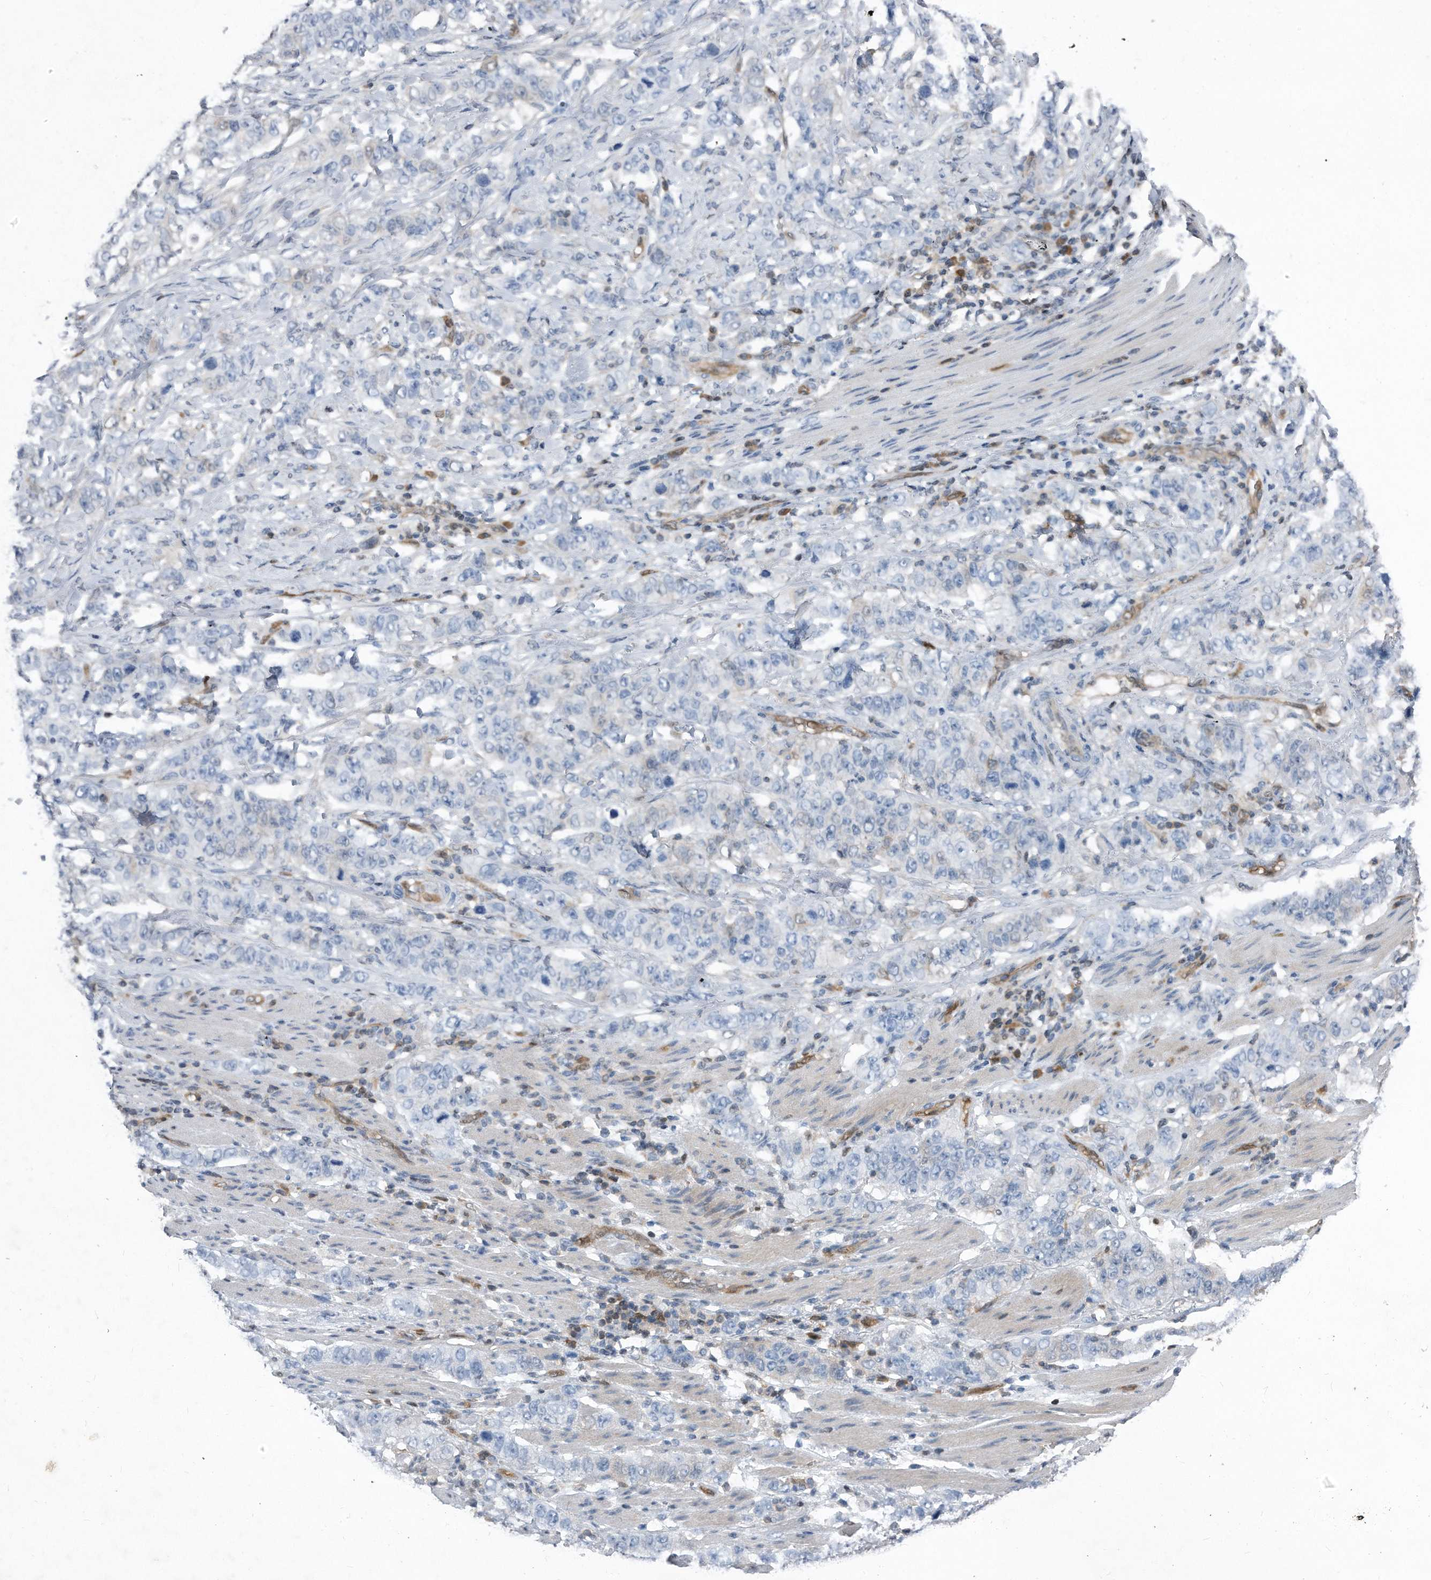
{"staining": {"intensity": "negative", "quantity": "none", "location": "none"}, "tissue": "stomach cancer", "cell_type": "Tumor cells", "image_type": "cancer", "snomed": [{"axis": "morphology", "description": "Adenocarcinoma, NOS"}, {"axis": "topography", "description": "Stomach"}], "caption": "Immunohistochemistry micrograph of human stomach adenocarcinoma stained for a protein (brown), which exhibits no positivity in tumor cells. The staining was performed using DAB (3,3'-diaminobenzidine) to visualize the protein expression in brown, while the nuclei were stained in blue with hematoxylin (Magnification: 20x).", "gene": "MAP2K6", "patient": {"sex": "male", "age": 48}}